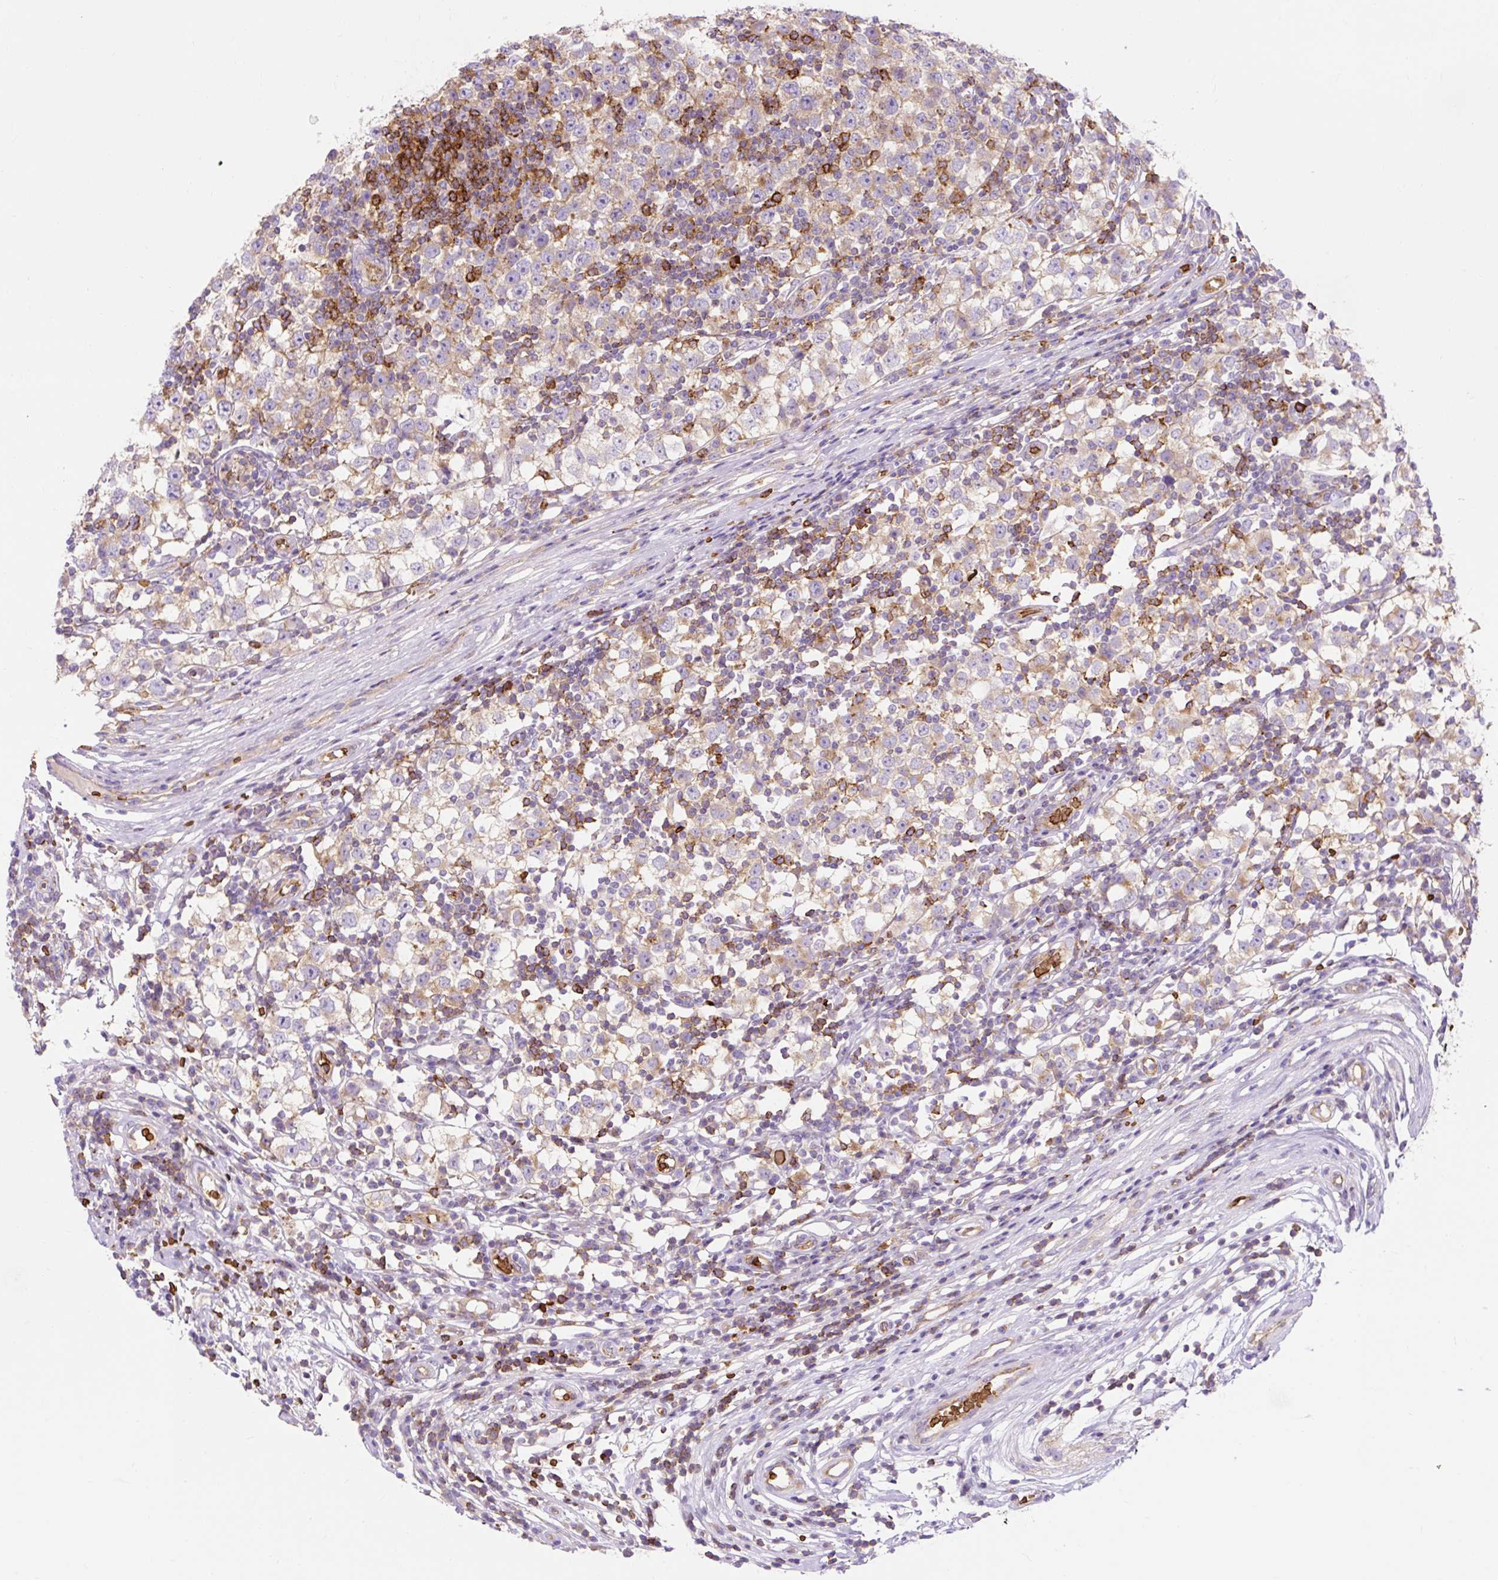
{"staining": {"intensity": "weak", "quantity": "25%-75%", "location": "cytoplasmic/membranous"}, "tissue": "testis cancer", "cell_type": "Tumor cells", "image_type": "cancer", "snomed": [{"axis": "morphology", "description": "Seminoma, NOS"}, {"axis": "topography", "description": "Testis"}], "caption": "Brown immunohistochemical staining in testis cancer (seminoma) displays weak cytoplasmic/membranous expression in about 25%-75% of tumor cells. (brown staining indicates protein expression, while blue staining denotes nuclei).", "gene": "HIP1R", "patient": {"sex": "male", "age": 65}}